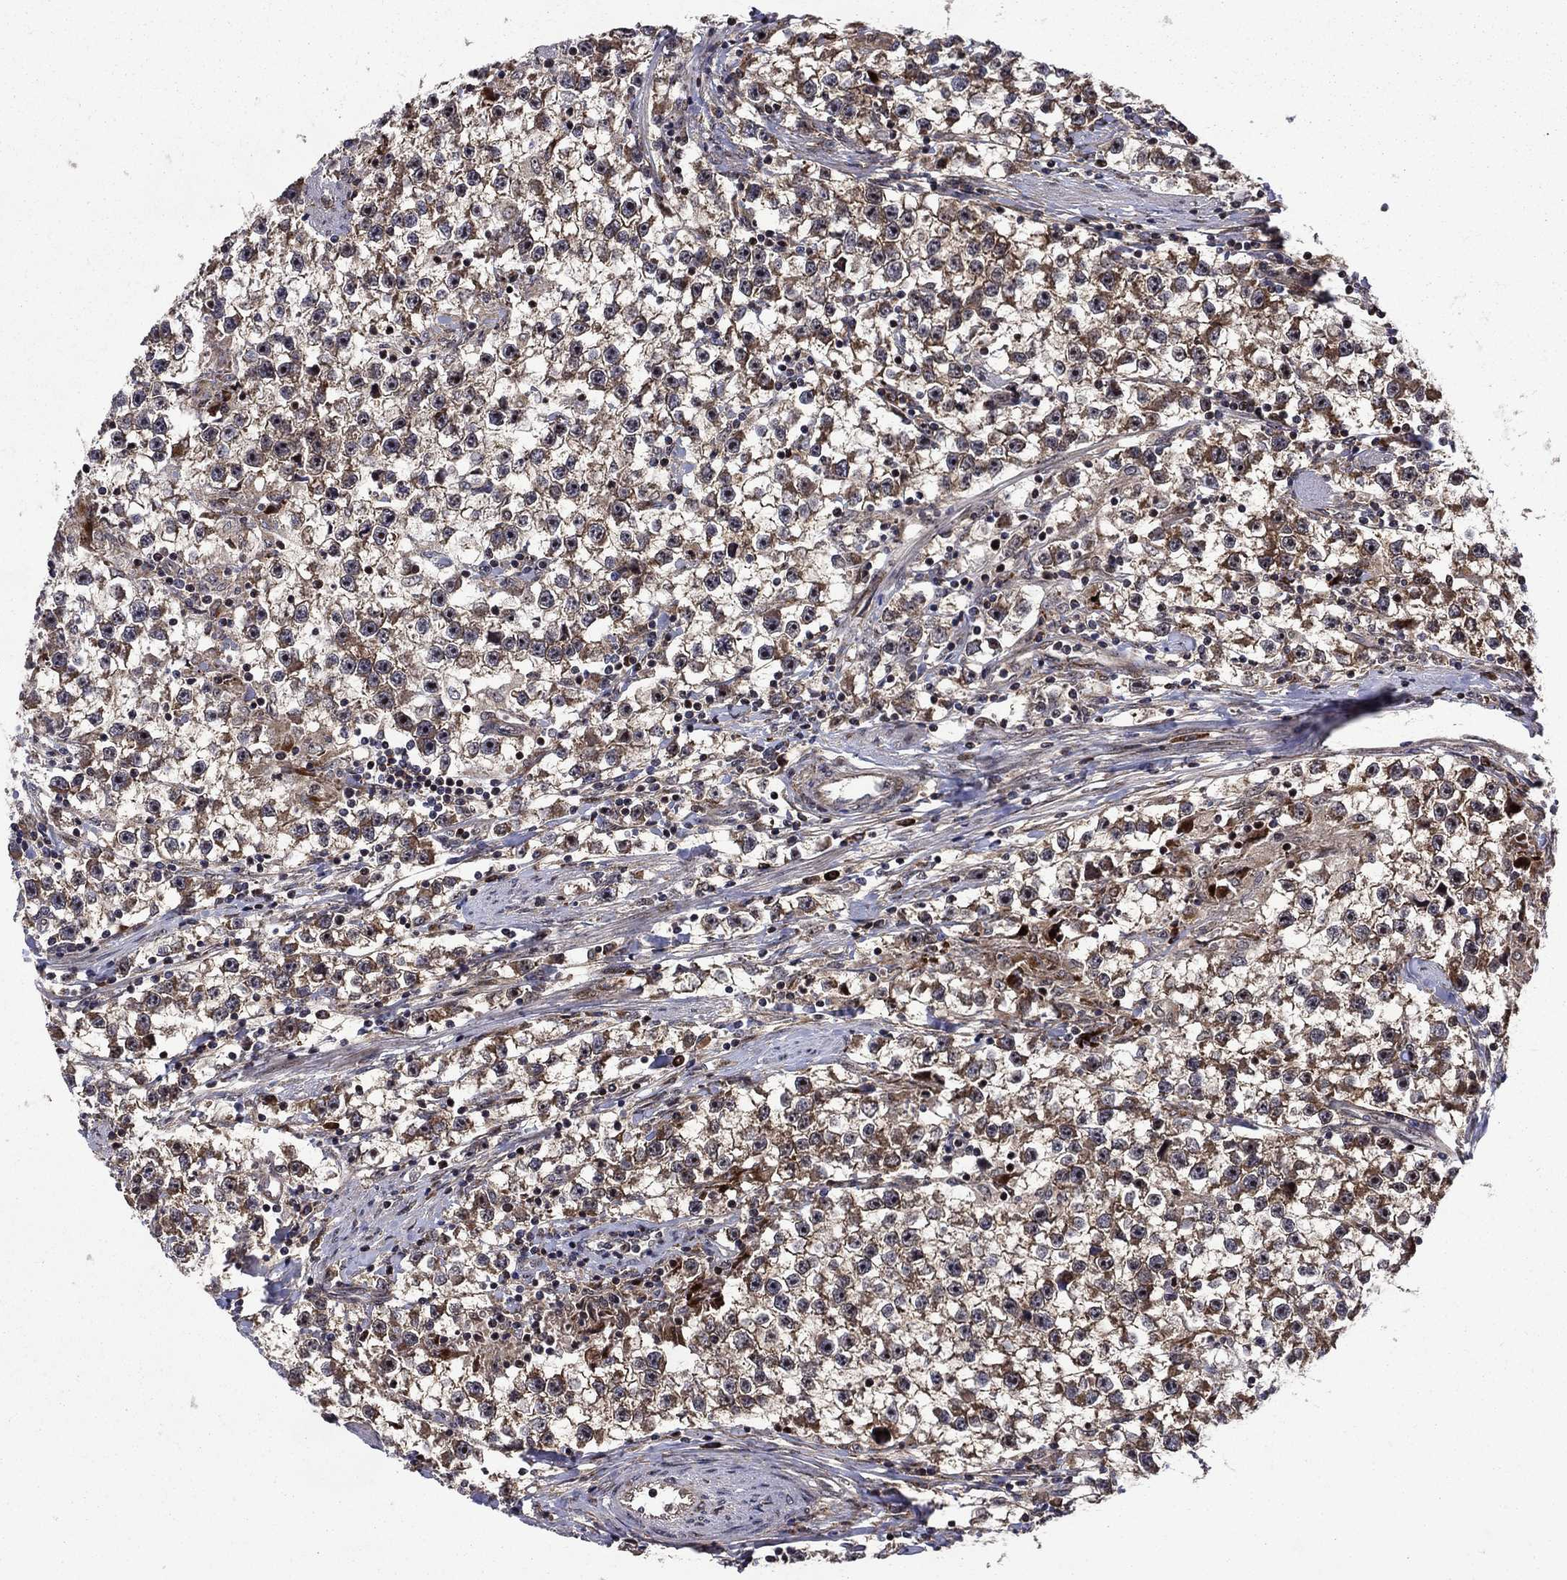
{"staining": {"intensity": "moderate", "quantity": ">75%", "location": "cytoplasmic/membranous"}, "tissue": "testis cancer", "cell_type": "Tumor cells", "image_type": "cancer", "snomed": [{"axis": "morphology", "description": "Seminoma, NOS"}, {"axis": "topography", "description": "Testis"}], "caption": "DAB immunohistochemical staining of human testis seminoma reveals moderate cytoplasmic/membranous protein positivity in approximately >75% of tumor cells.", "gene": "AGTPBP1", "patient": {"sex": "male", "age": 59}}